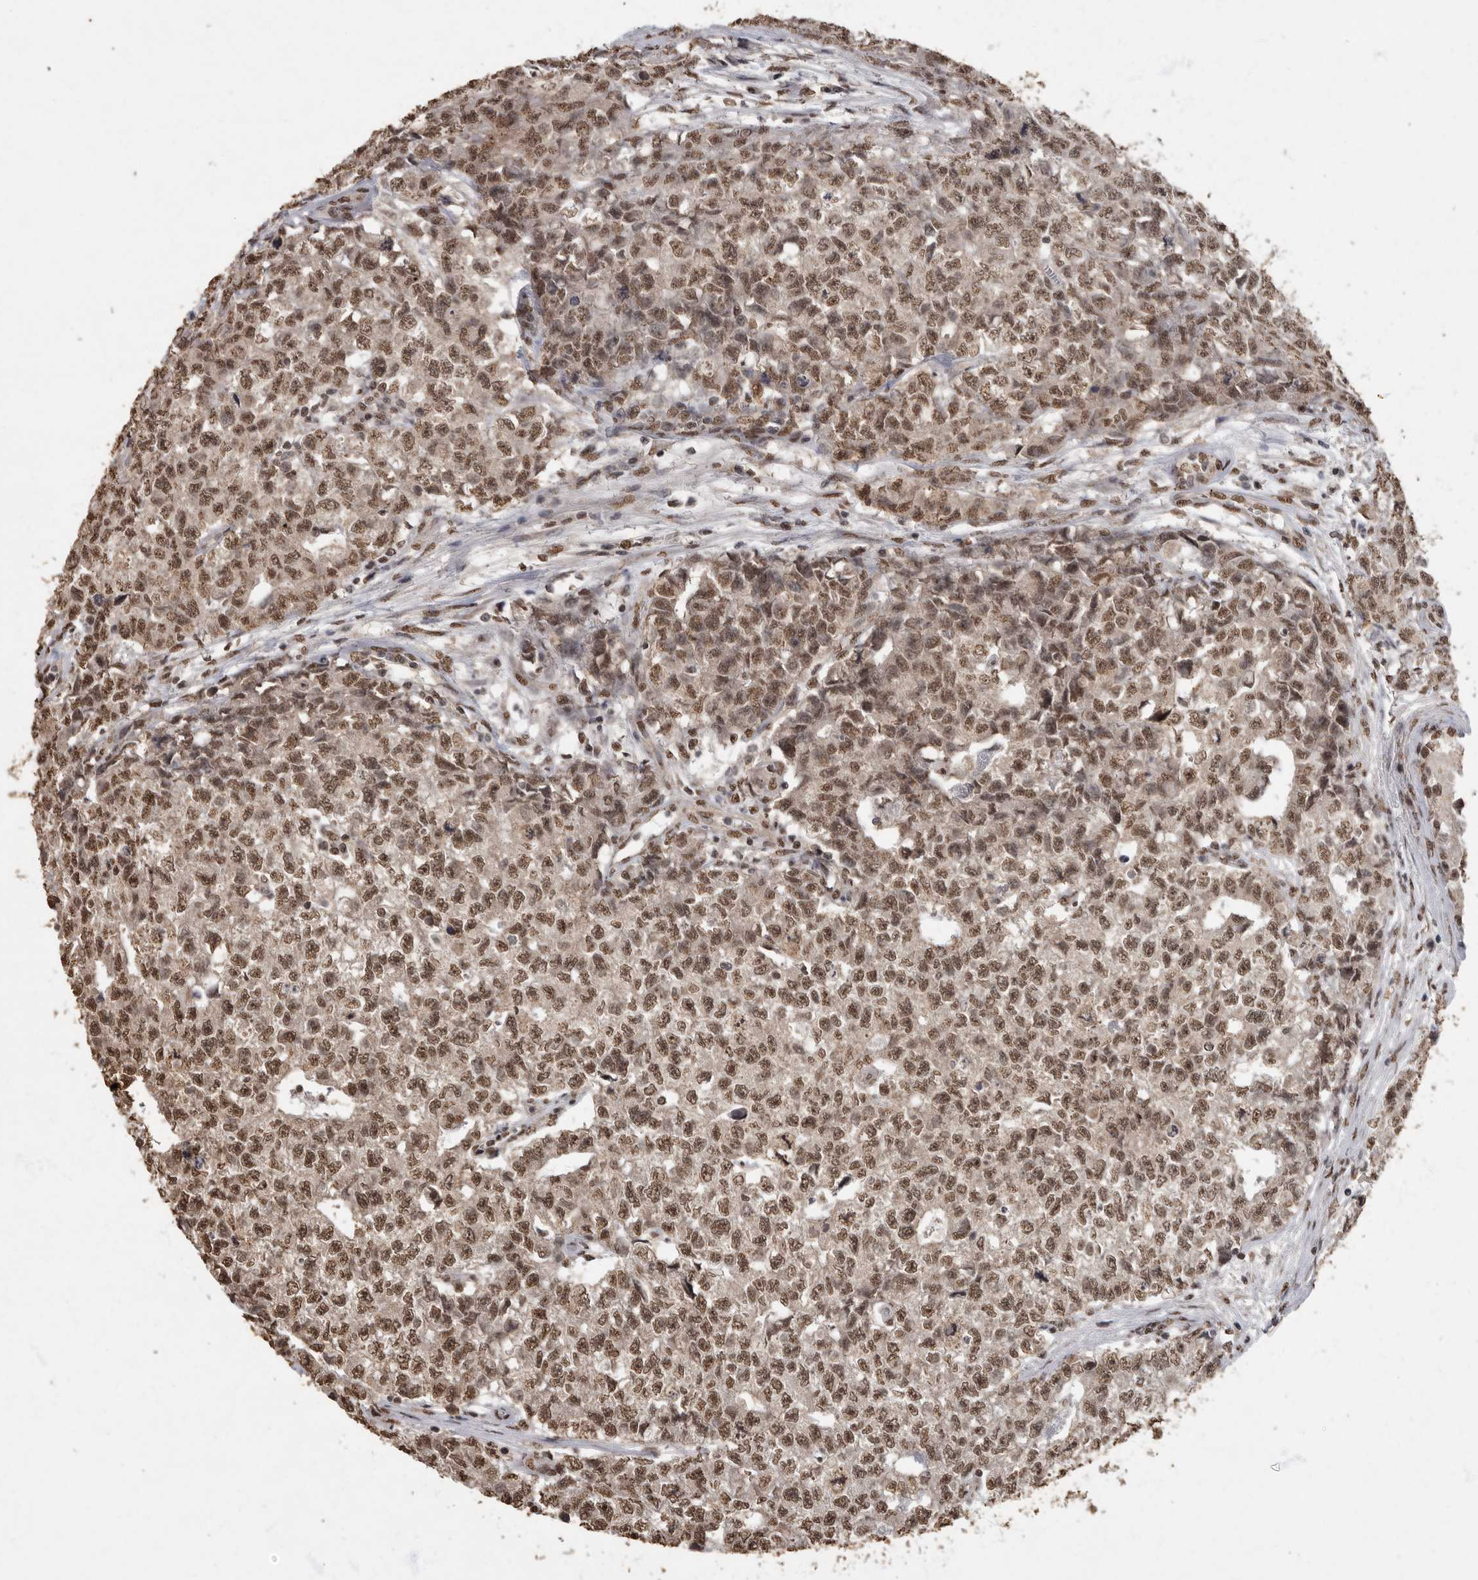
{"staining": {"intensity": "moderate", "quantity": ">75%", "location": "nuclear"}, "tissue": "testis cancer", "cell_type": "Tumor cells", "image_type": "cancer", "snomed": [{"axis": "morphology", "description": "Carcinoma, Embryonal, NOS"}, {"axis": "topography", "description": "Testis"}], "caption": "Immunohistochemistry (IHC) of human testis embryonal carcinoma exhibits medium levels of moderate nuclear expression in about >75% of tumor cells.", "gene": "NBL1", "patient": {"sex": "male", "age": 28}}